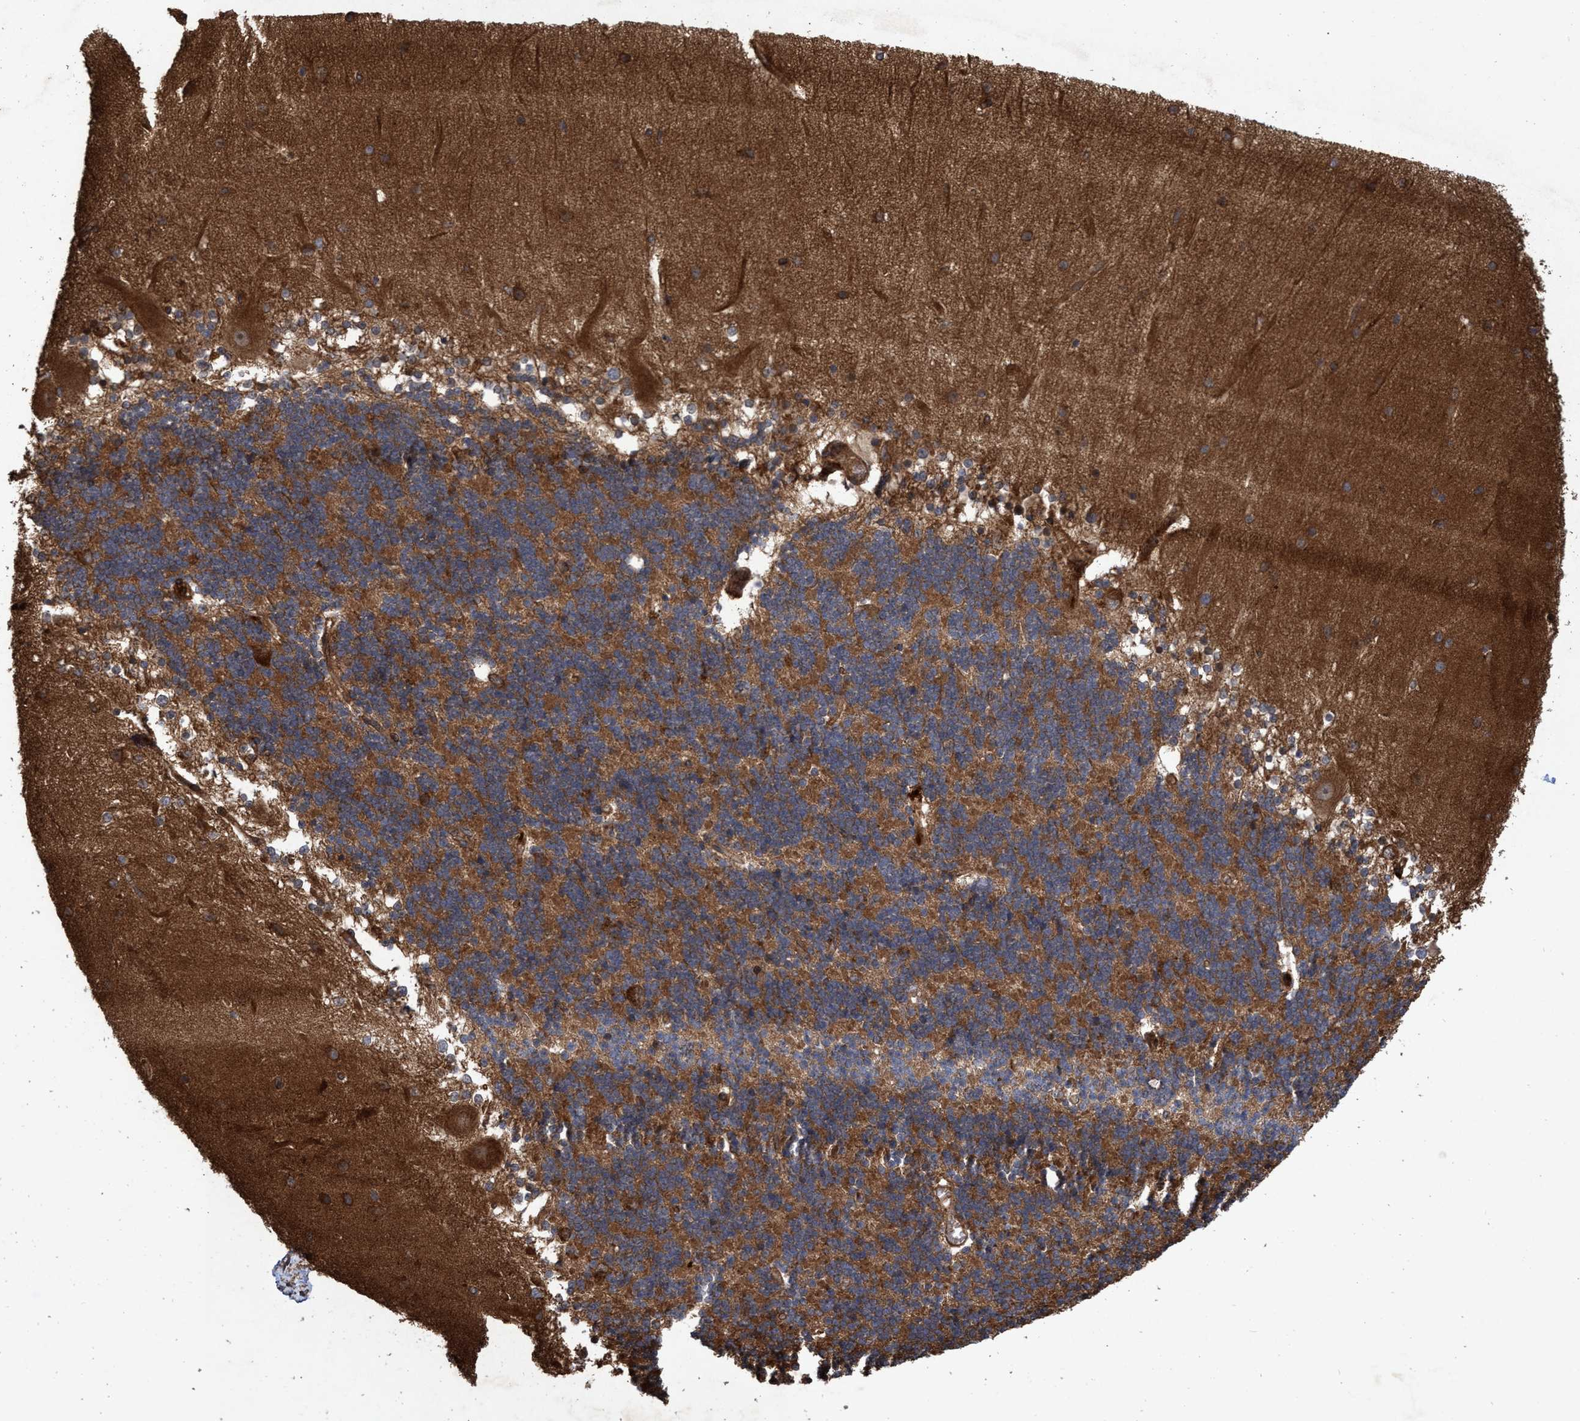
{"staining": {"intensity": "strong", "quantity": ">75%", "location": "cytoplasmic/membranous"}, "tissue": "cerebellum", "cell_type": "Cells in granular layer", "image_type": "normal", "snomed": [{"axis": "morphology", "description": "Normal tissue, NOS"}, {"axis": "topography", "description": "Cerebellum"}], "caption": "Immunohistochemical staining of unremarkable cerebellum displays high levels of strong cytoplasmic/membranous expression in about >75% of cells in granular layer.", "gene": "CHMP6", "patient": {"sex": "female", "age": 54}}